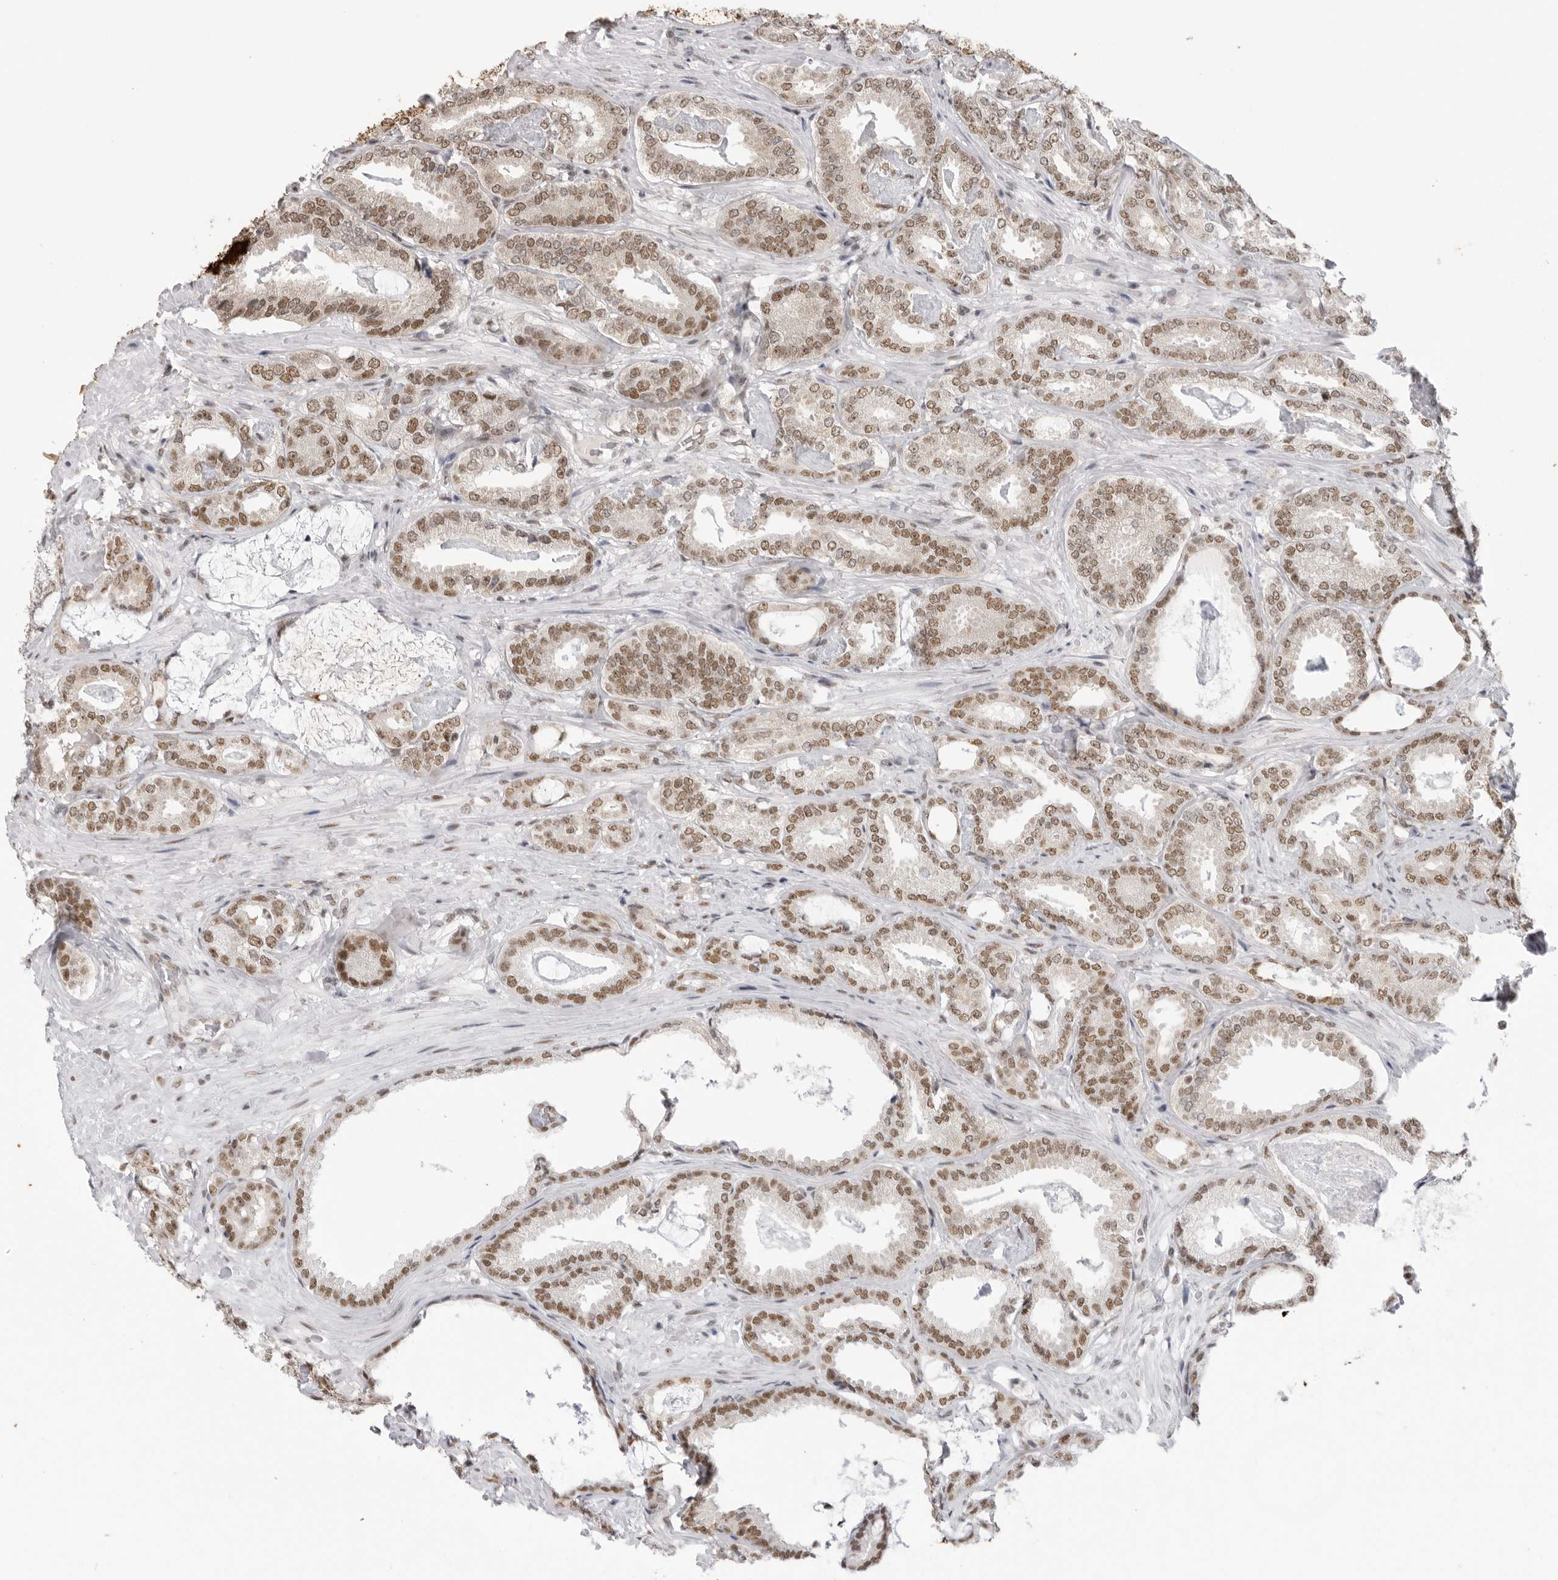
{"staining": {"intensity": "moderate", "quantity": ">75%", "location": "nuclear"}, "tissue": "prostate cancer", "cell_type": "Tumor cells", "image_type": "cancer", "snomed": [{"axis": "morphology", "description": "Adenocarcinoma, Low grade"}, {"axis": "topography", "description": "Prostate"}], "caption": "Protein staining of prostate cancer (adenocarcinoma (low-grade)) tissue demonstrates moderate nuclear positivity in about >75% of tumor cells.", "gene": "RPA2", "patient": {"sex": "male", "age": 71}}